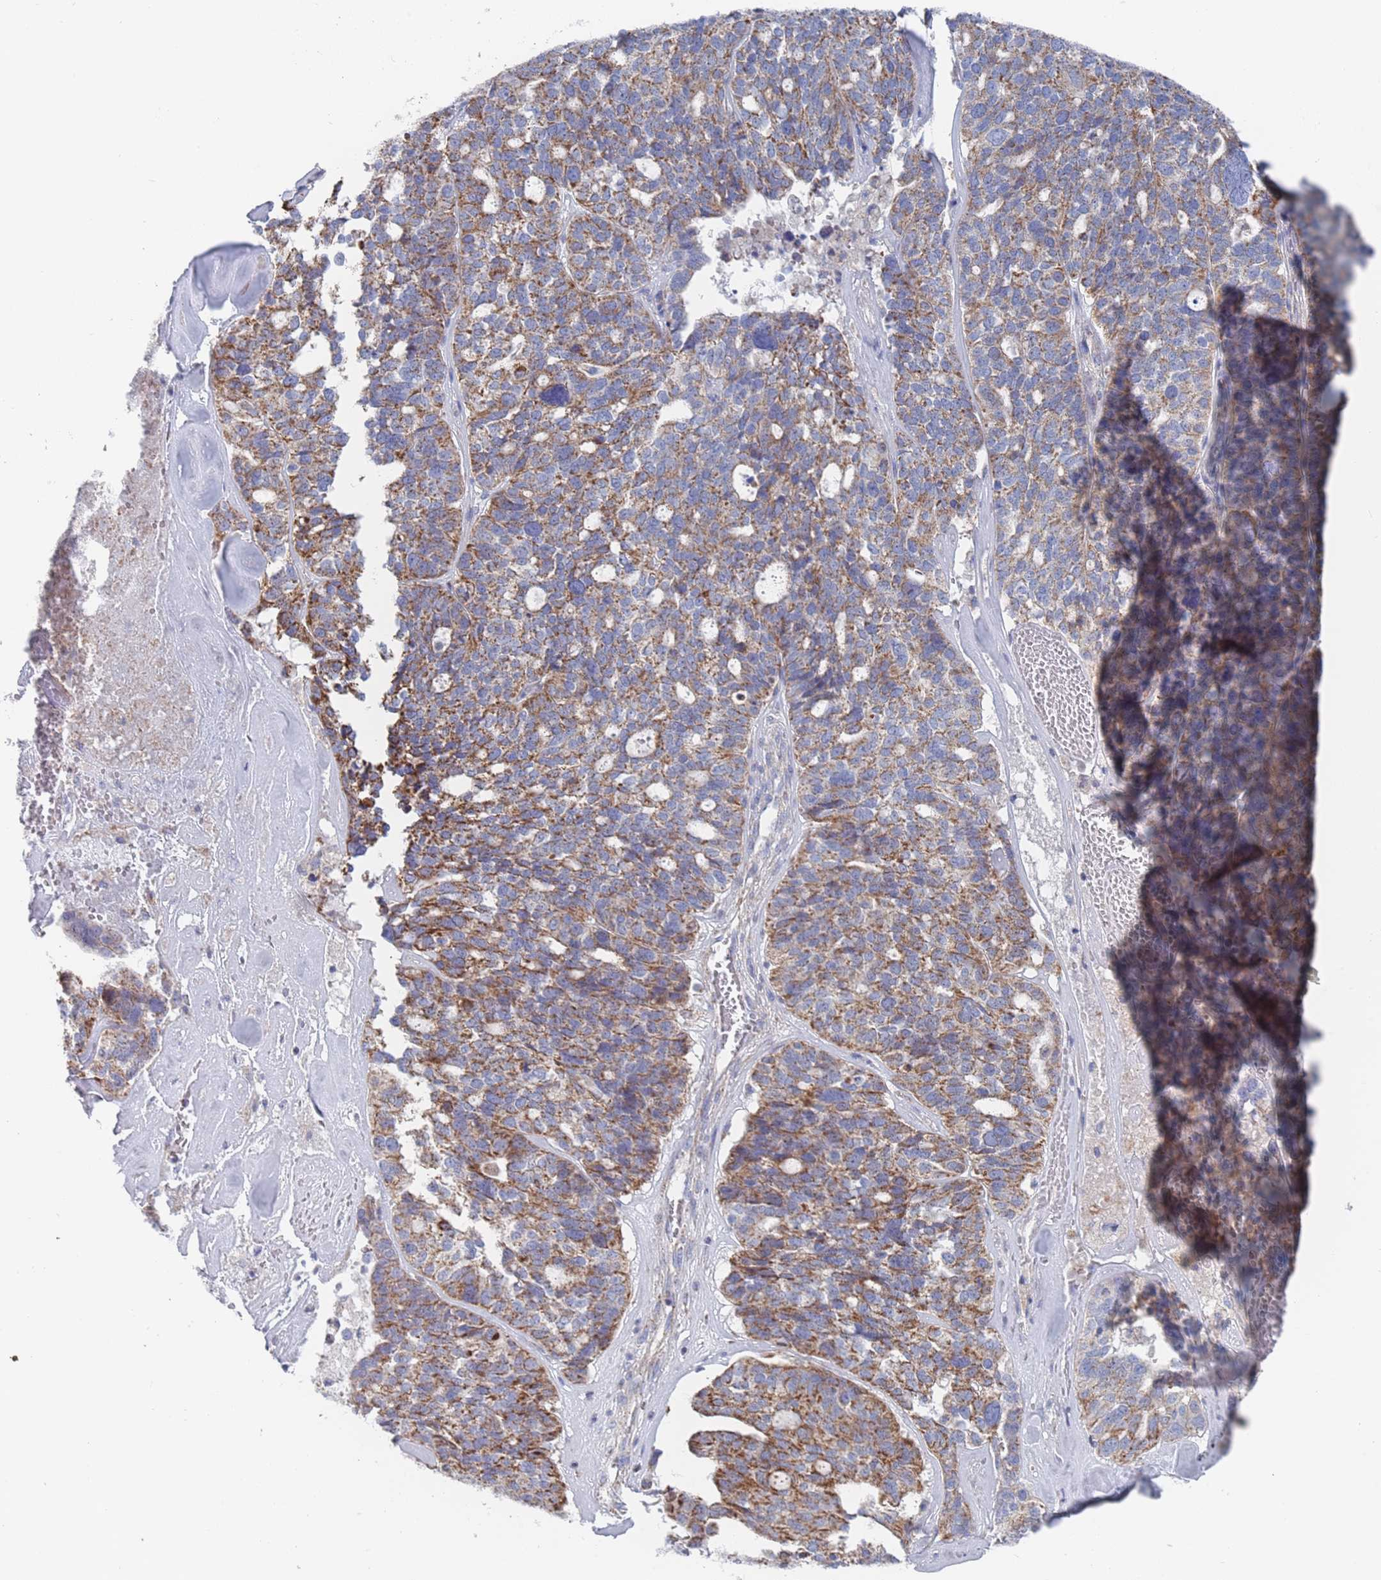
{"staining": {"intensity": "moderate", "quantity": "25%-75%", "location": "cytoplasmic/membranous"}, "tissue": "ovarian cancer", "cell_type": "Tumor cells", "image_type": "cancer", "snomed": [{"axis": "morphology", "description": "Cystadenocarcinoma, serous, NOS"}, {"axis": "topography", "description": "Ovary"}], "caption": "DAB immunohistochemical staining of ovarian cancer reveals moderate cytoplasmic/membranous protein positivity in approximately 25%-75% of tumor cells.", "gene": "IKZF4", "patient": {"sex": "female", "age": 59}}